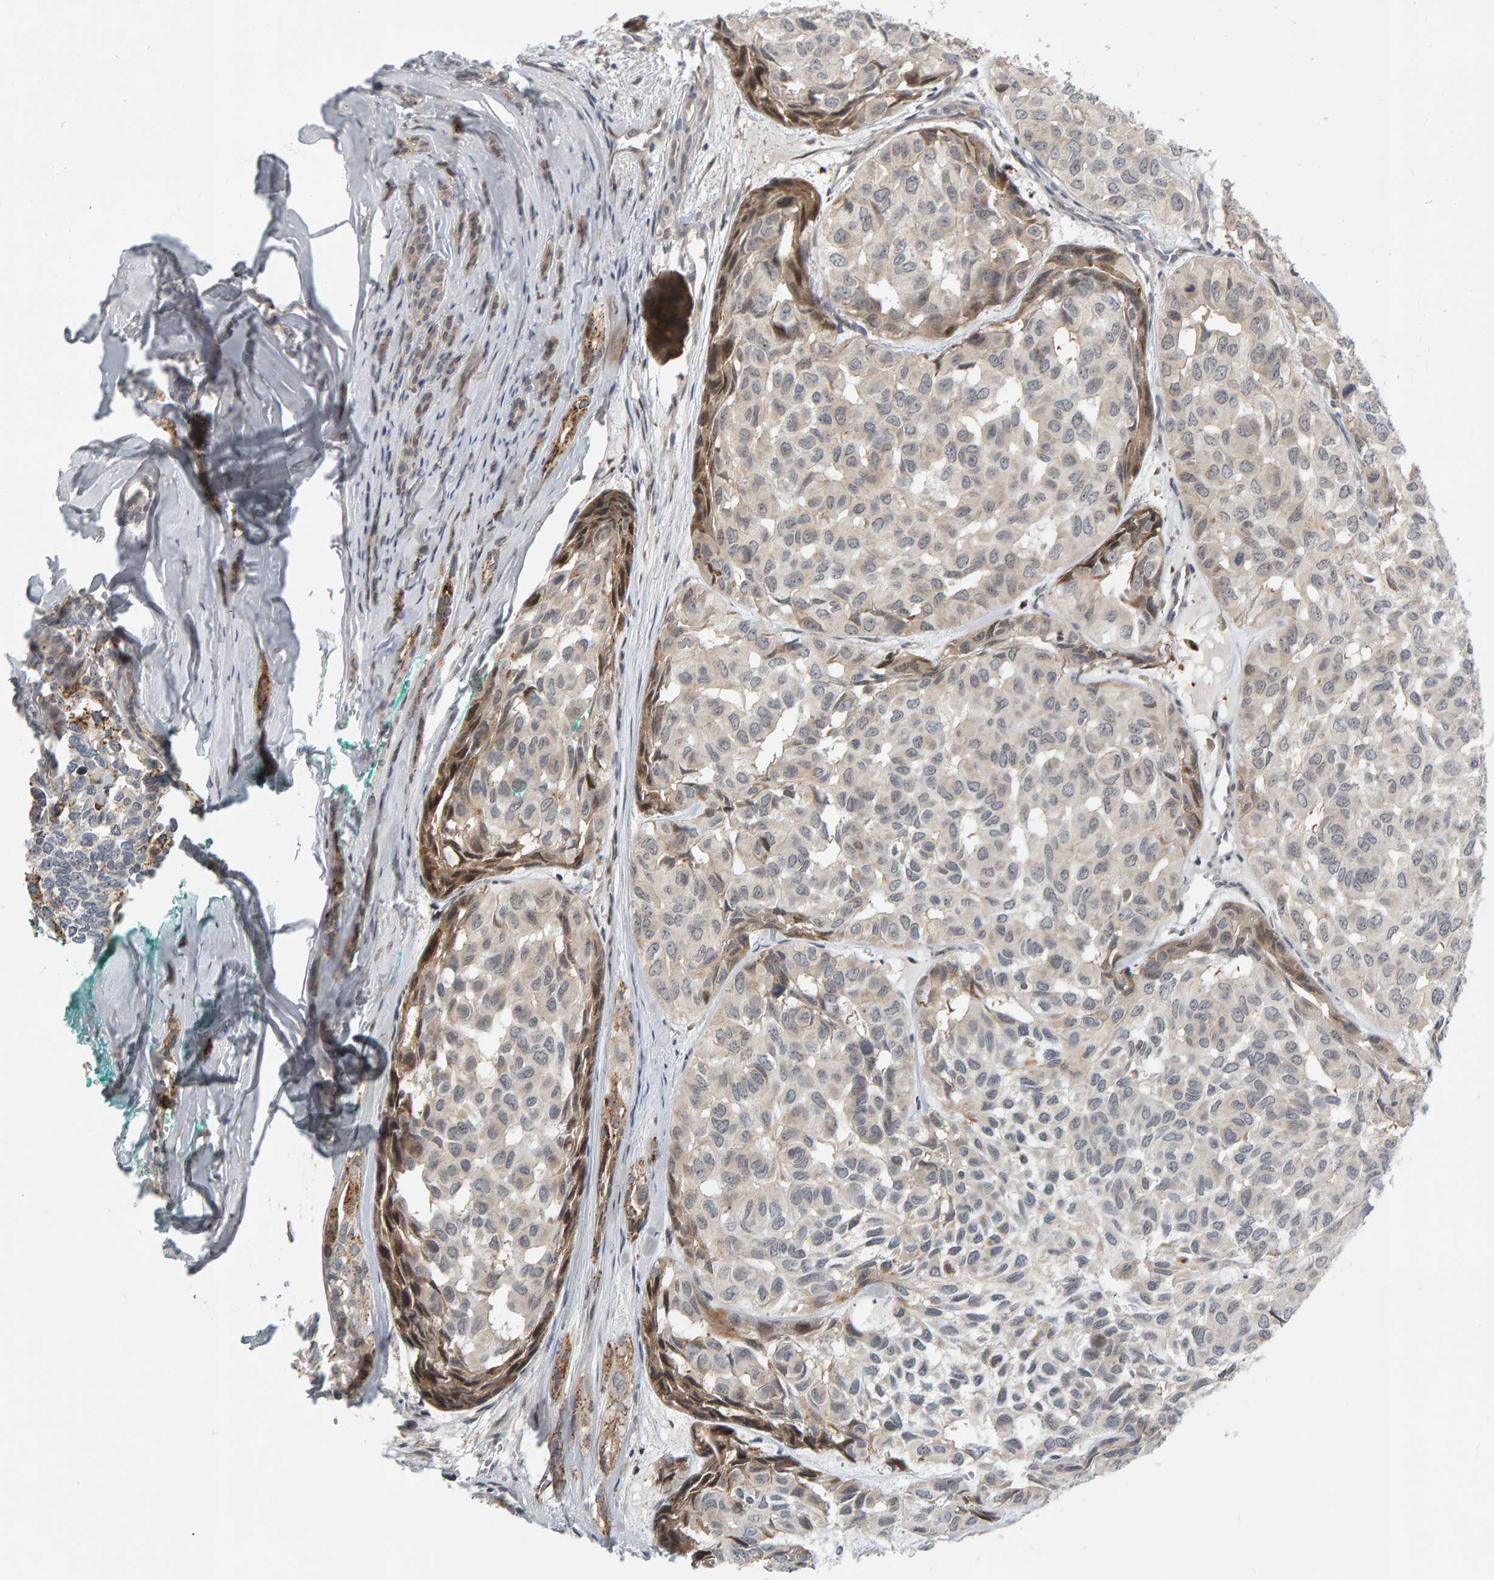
{"staining": {"intensity": "negative", "quantity": "none", "location": "none"}, "tissue": "head and neck cancer", "cell_type": "Tumor cells", "image_type": "cancer", "snomed": [{"axis": "morphology", "description": "Adenocarcinoma, NOS"}, {"axis": "topography", "description": "Salivary gland, NOS"}, {"axis": "topography", "description": "Head-Neck"}], "caption": "The immunohistochemistry photomicrograph has no significant expression in tumor cells of head and neck cancer (adenocarcinoma) tissue.", "gene": "ZNF160", "patient": {"sex": "female", "age": 76}}